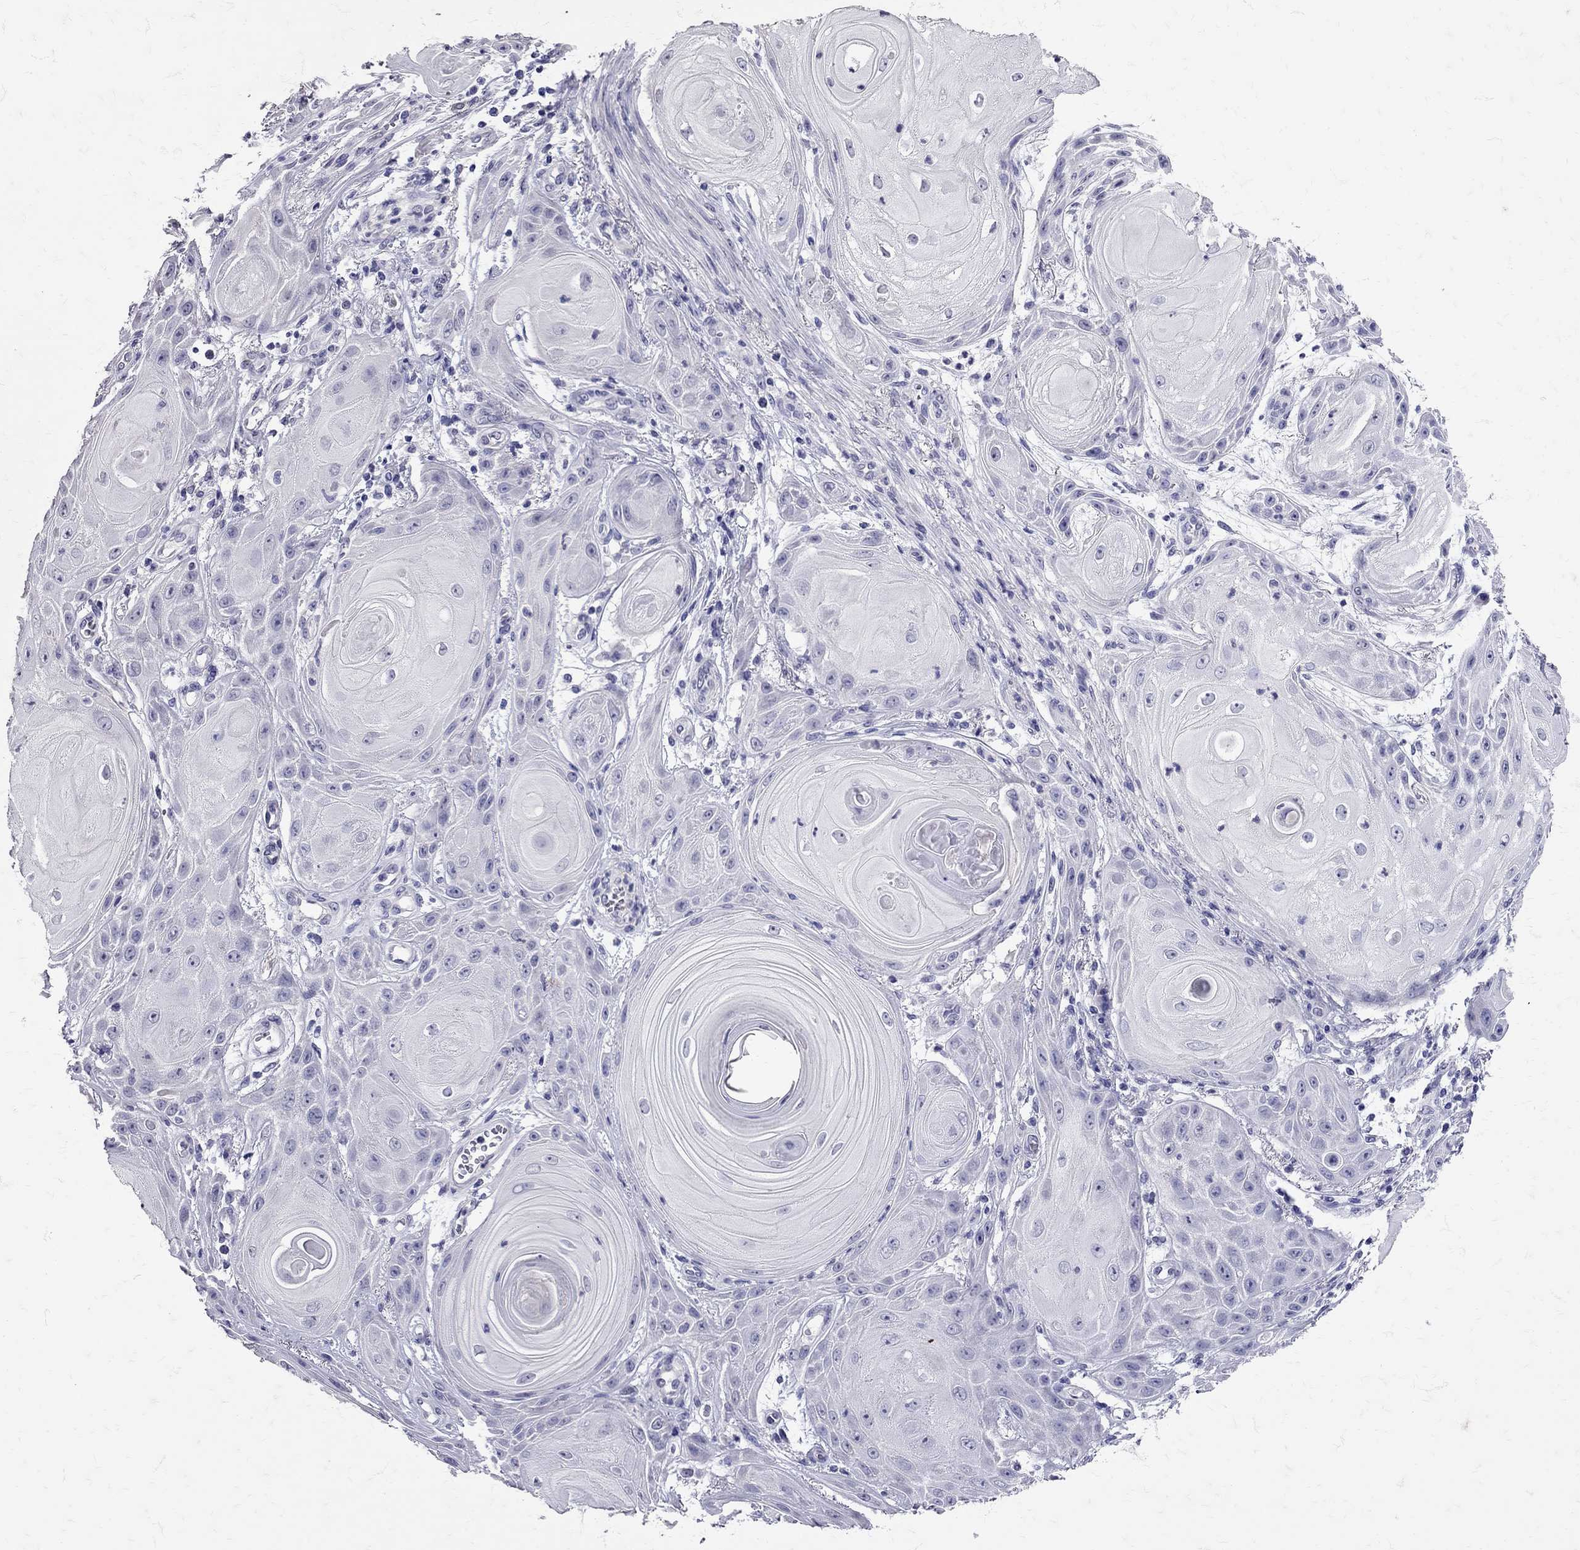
{"staining": {"intensity": "negative", "quantity": "none", "location": "none"}, "tissue": "skin cancer", "cell_type": "Tumor cells", "image_type": "cancer", "snomed": [{"axis": "morphology", "description": "Squamous cell carcinoma, NOS"}, {"axis": "topography", "description": "Skin"}], "caption": "A photomicrograph of skin cancer stained for a protein exhibits no brown staining in tumor cells.", "gene": "SST", "patient": {"sex": "male", "age": 62}}